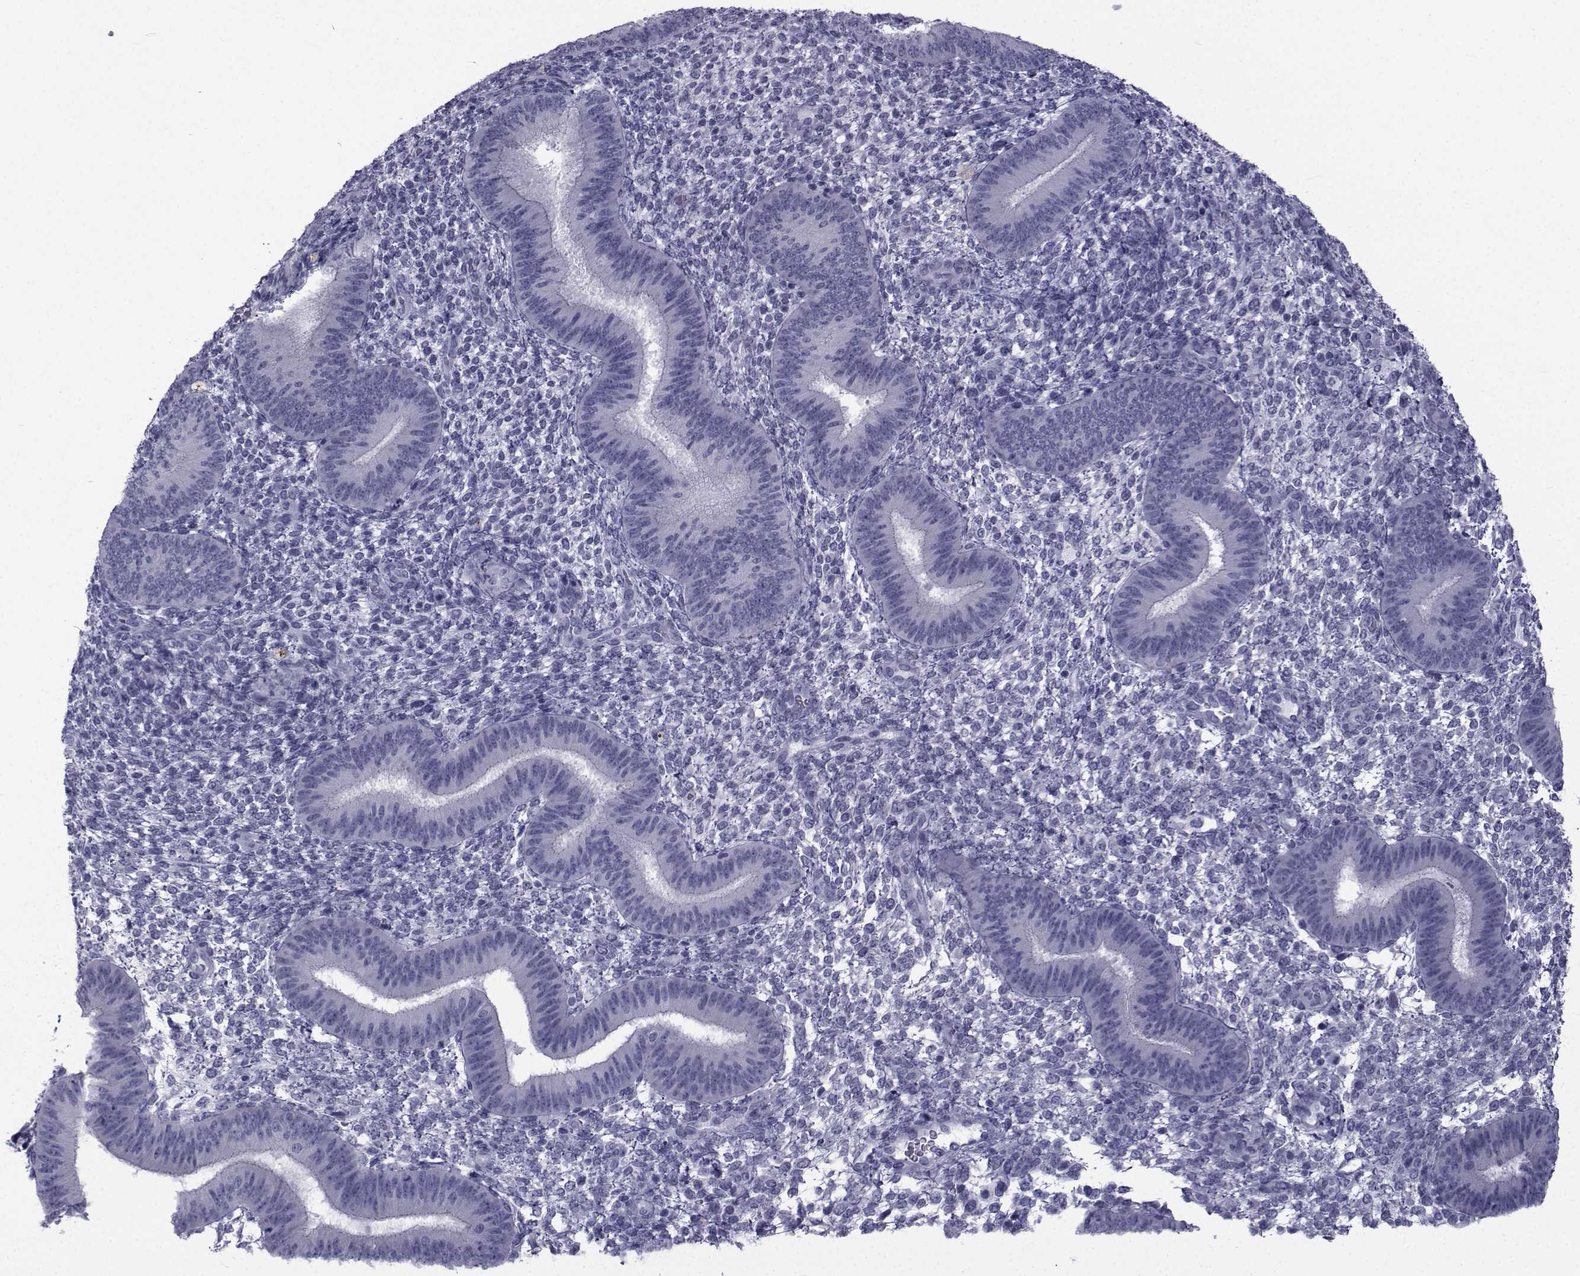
{"staining": {"intensity": "negative", "quantity": "none", "location": "none"}, "tissue": "endometrium", "cell_type": "Cells in endometrial stroma", "image_type": "normal", "snomed": [{"axis": "morphology", "description": "Normal tissue, NOS"}, {"axis": "topography", "description": "Endometrium"}], "caption": "Endometrium stained for a protein using immunohistochemistry demonstrates no positivity cells in endometrial stroma.", "gene": "PDE6G", "patient": {"sex": "female", "age": 39}}